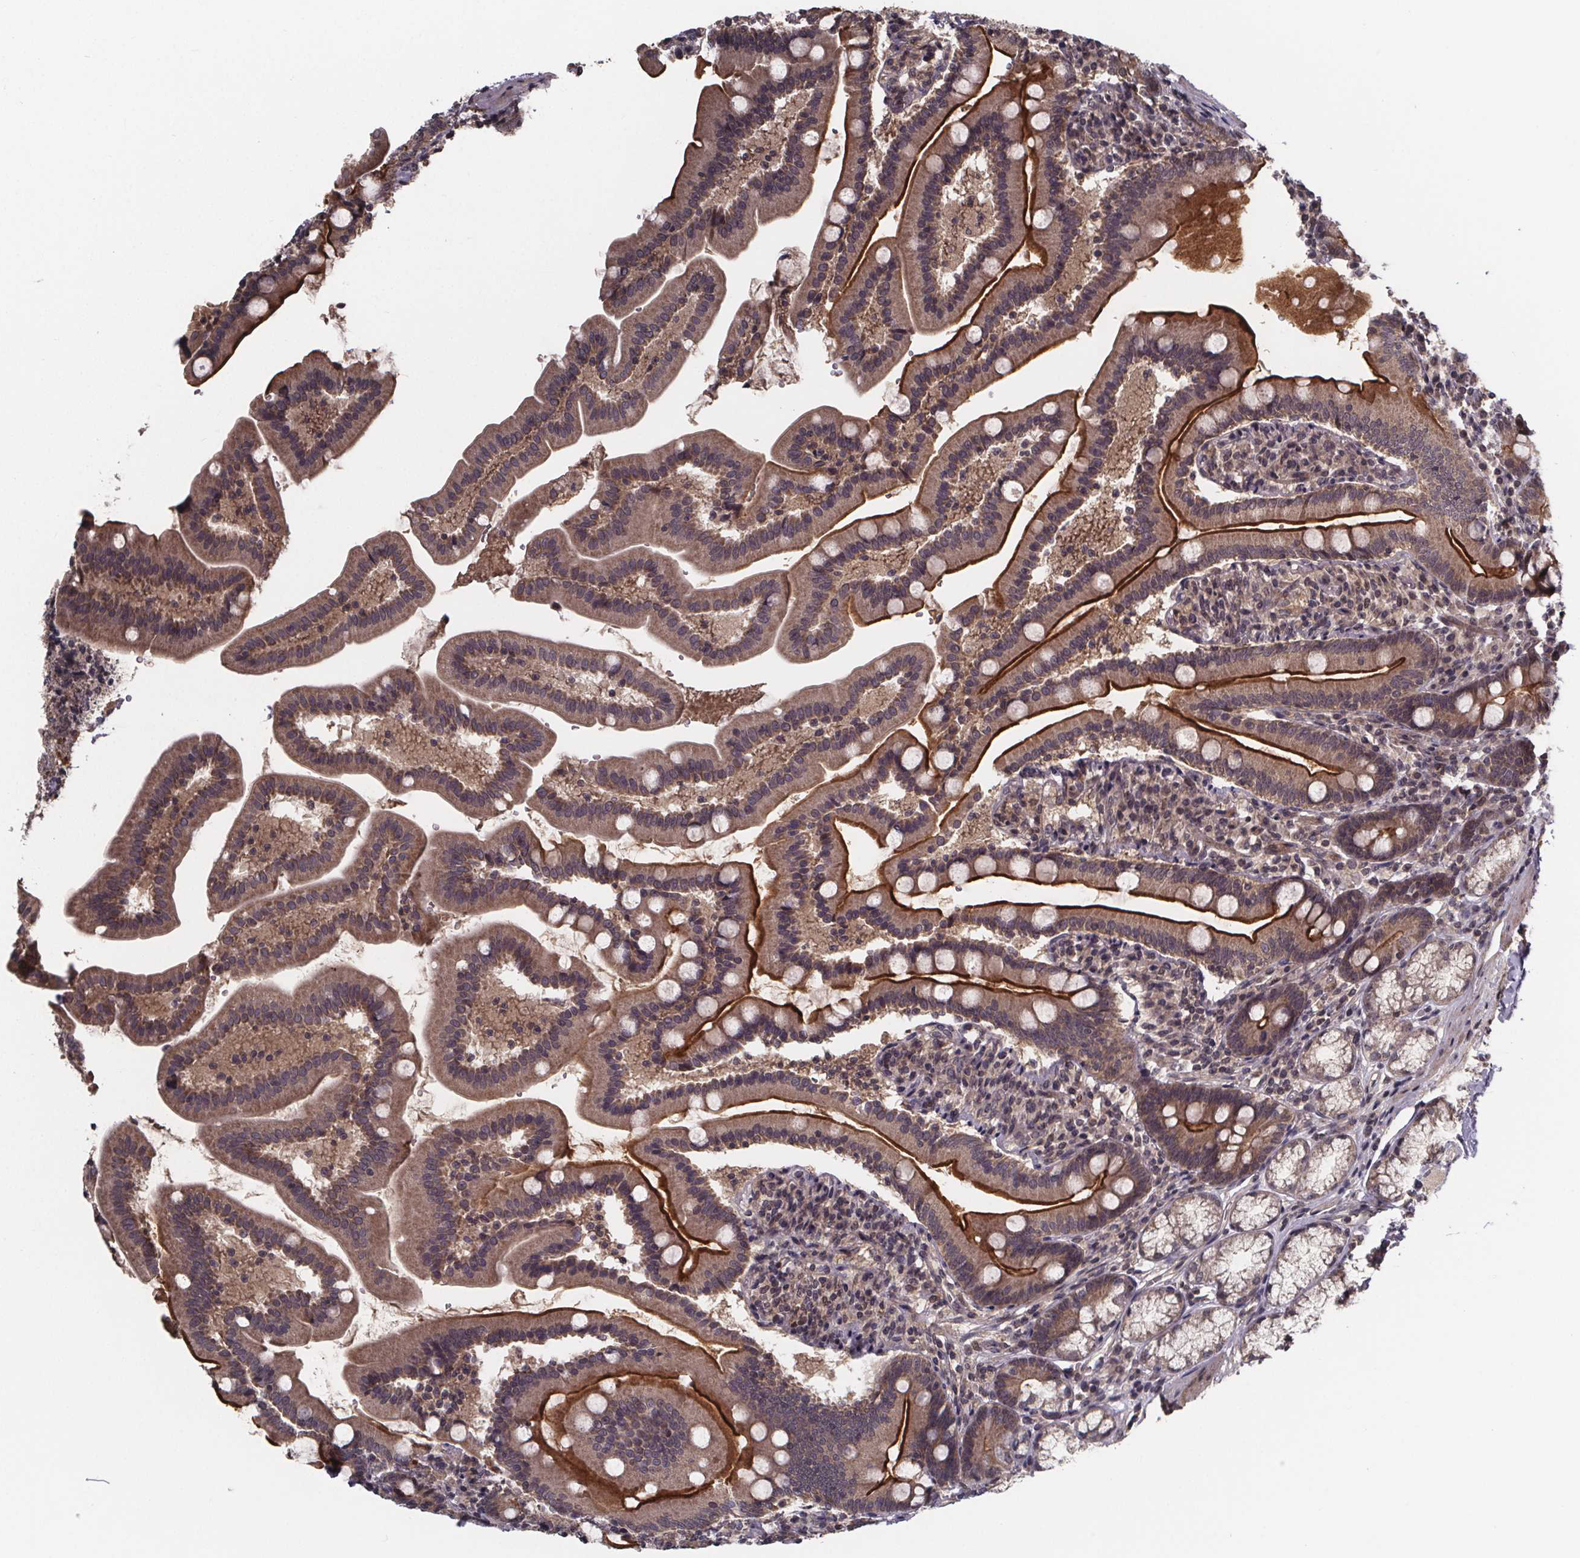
{"staining": {"intensity": "weak", "quantity": ">75%", "location": "cytoplasmic/membranous"}, "tissue": "duodenum", "cell_type": "Glandular cells", "image_type": "normal", "snomed": [{"axis": "morphology", "description": "Normal tissue, NOS"}, {"axis": "topography", "description": "Duodenum"}], "caption": "This photomicrograph shows IHC staining of normal human duodenum, with low weak cytoplasmic/membranous staining in about >75% of glandular cells.", "gene": "FN3KRP", "patient": {"sex": "female", "age": 67}}